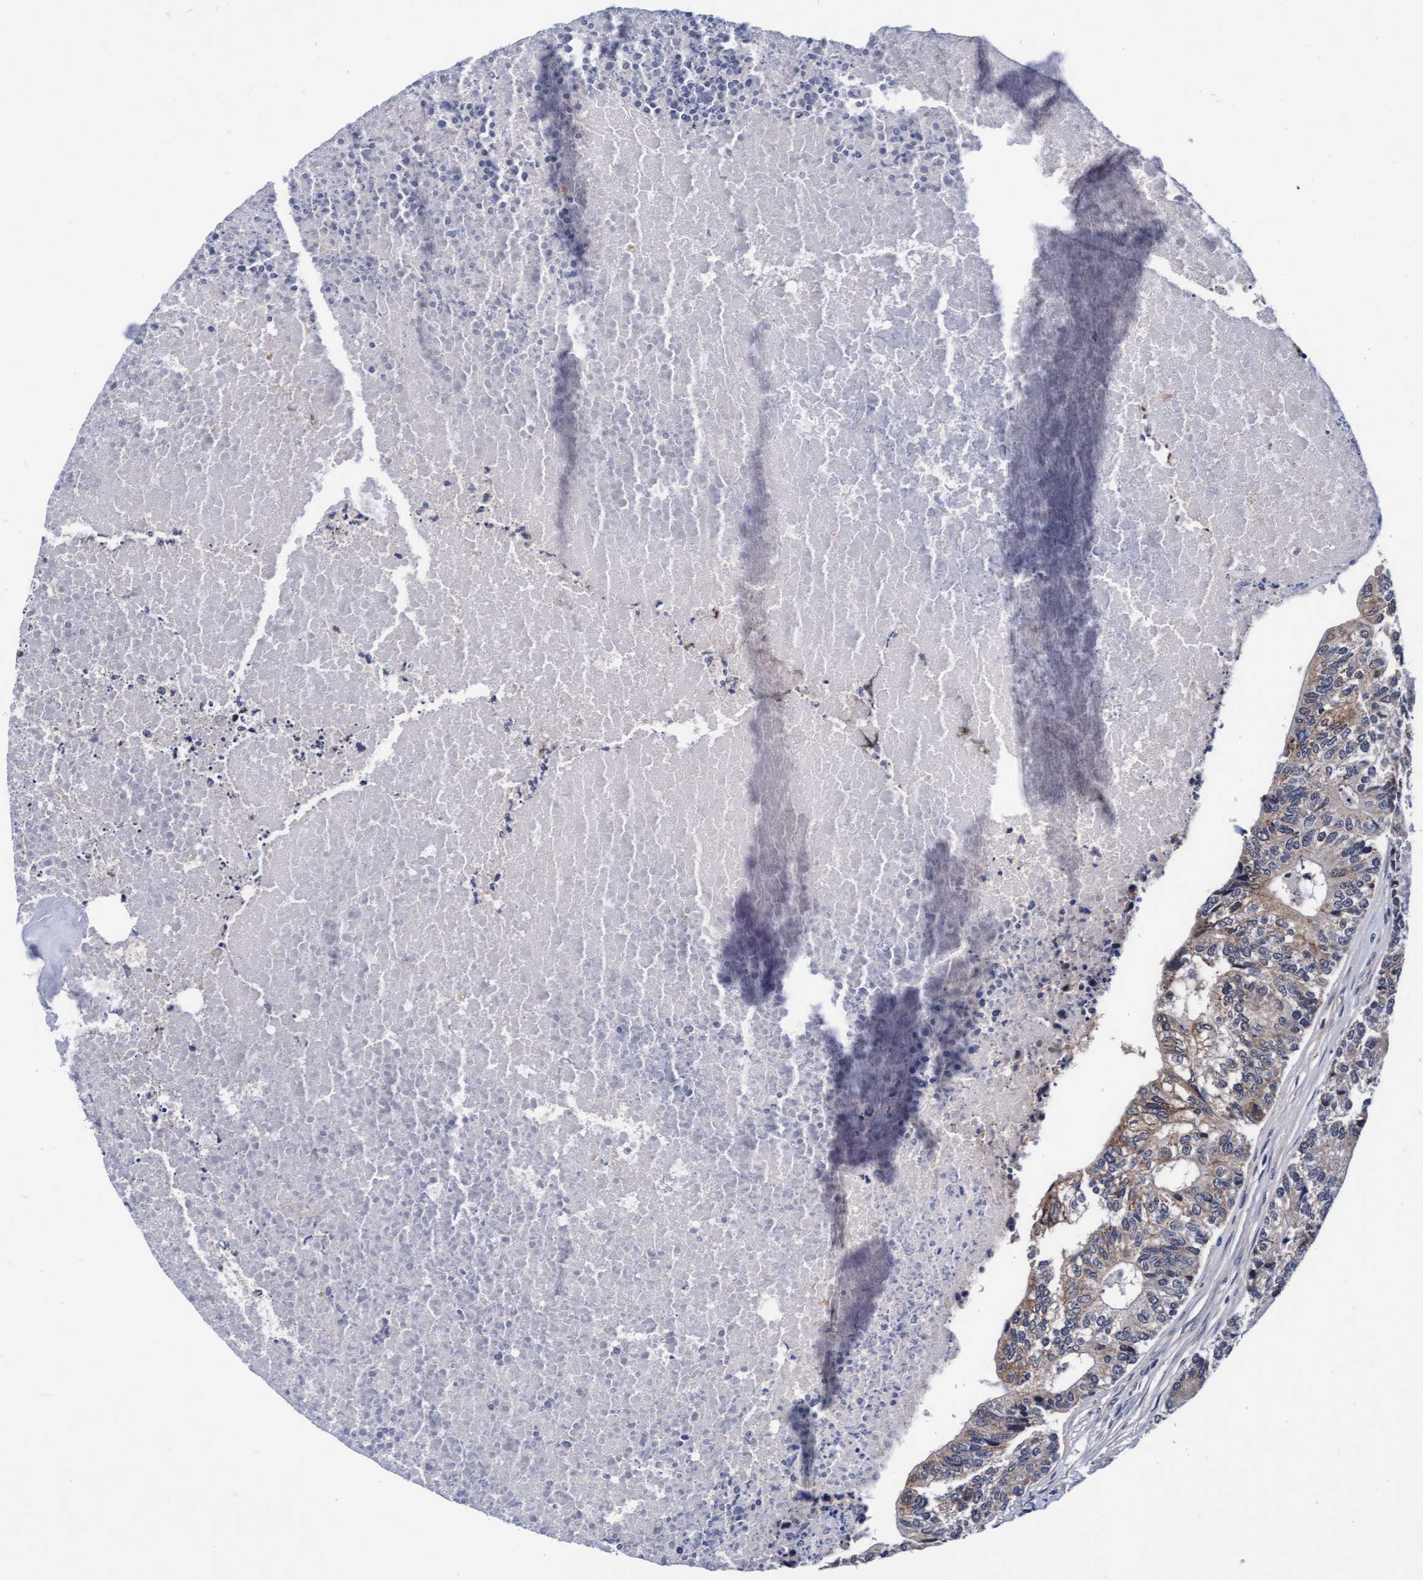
{"staining": {"intensity": "moderate", "quantity": "25%-75%", "location": "cytoplasmic/membranous"}, "tissue": "colorectal cancer", "cell_type": "Tumor cells", "image_type": "cancer", "snomed": [{"axis": "morphology", "description": "Adenocarcinoma, NOS"}, {"axis": "topography", "description": "Colon"}], "caption": "Moderate cytoplasmic/membranous positivity for a protein is seen in approximately 25%-75% of tumor cells of colorectal adenocarcinoma using IHC.", "gene": "EFCAB13", "patient": {"sex": "female", "age": 67}}